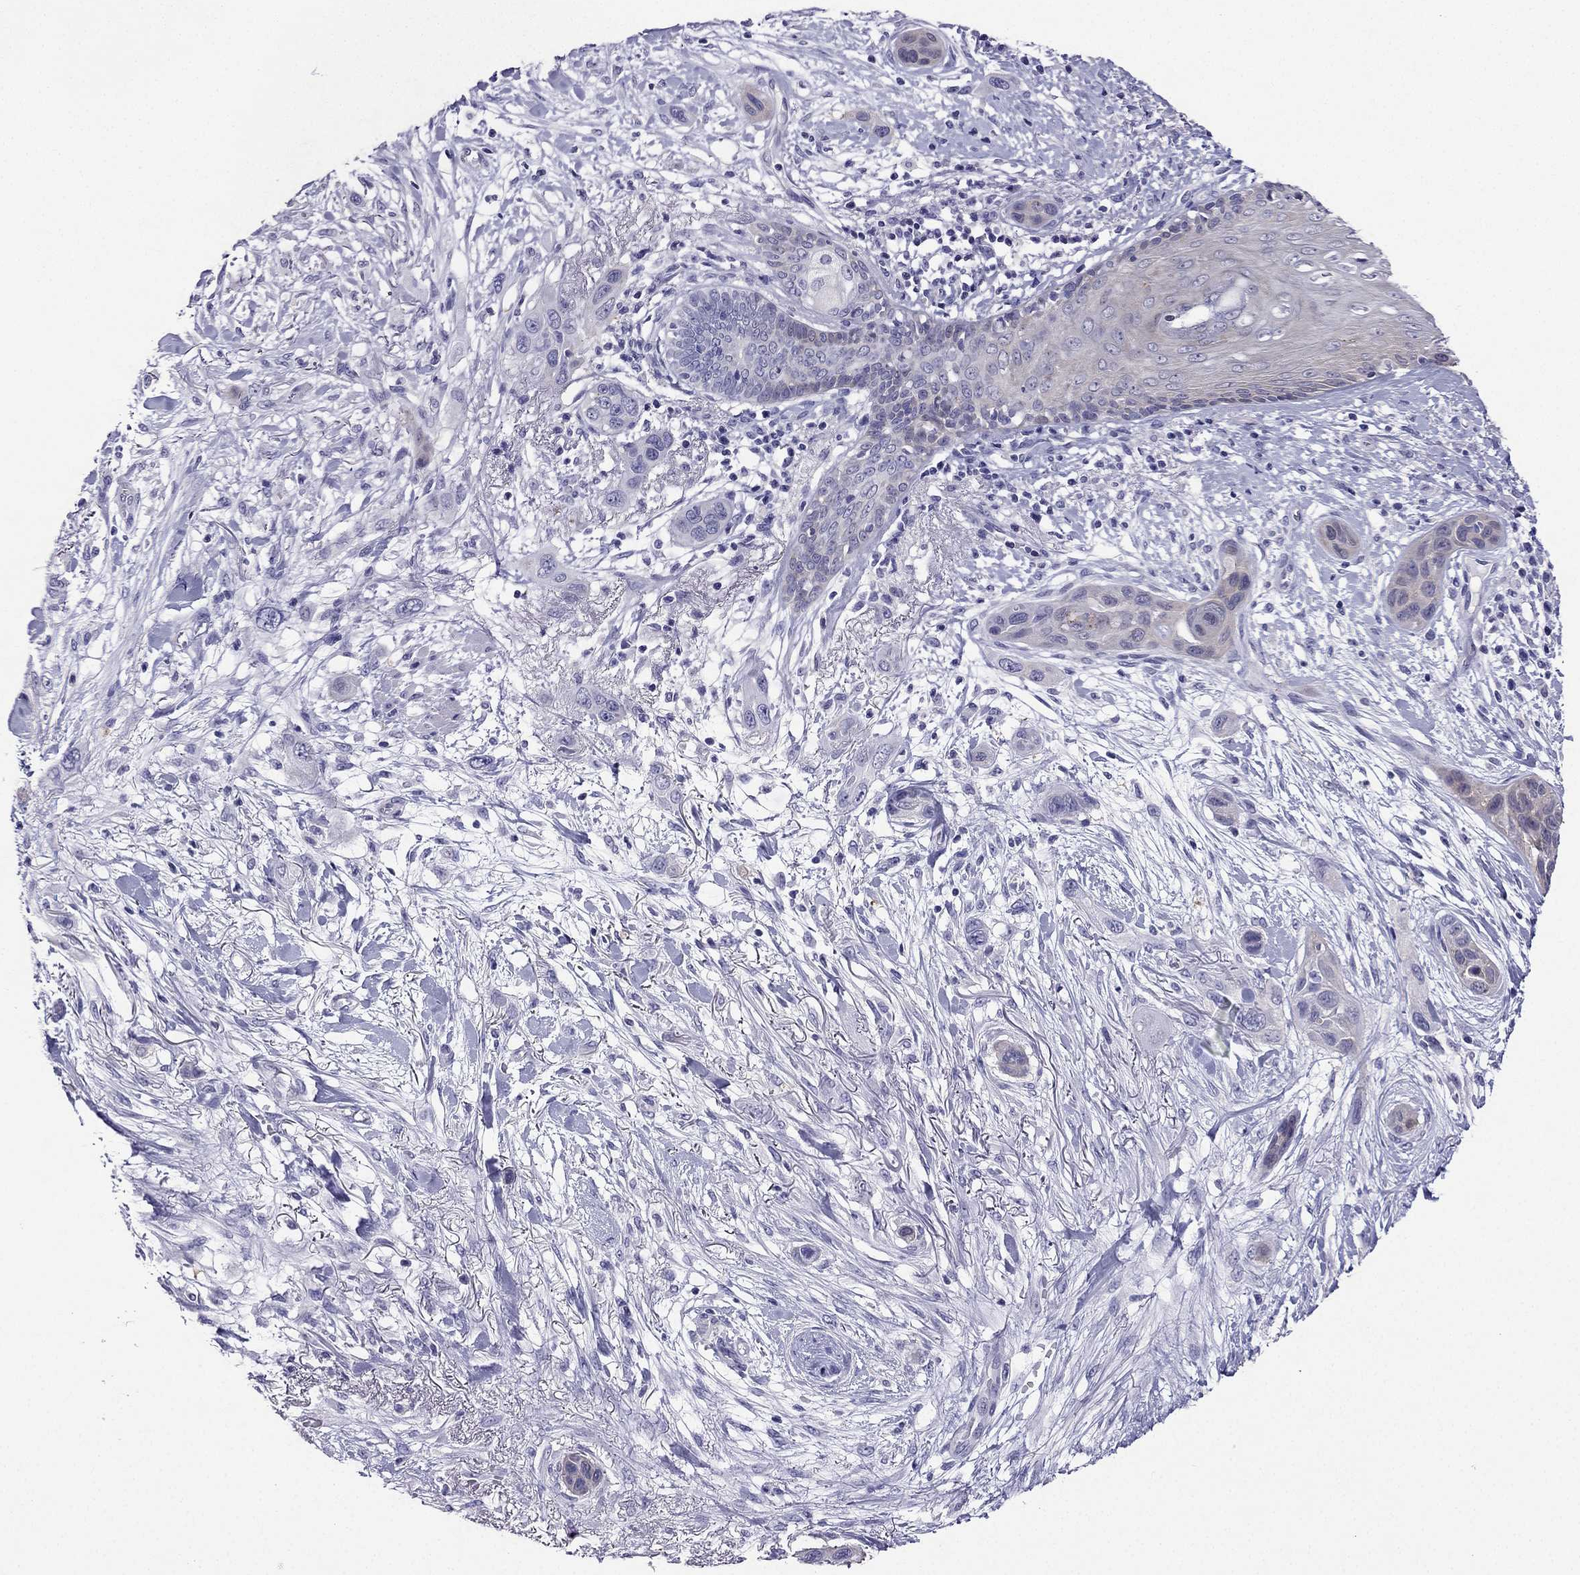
{"staining": {"intensity": "negative", "quantity": "none", "location": "none"}, "tissue": "skin cancer", "cell_type": "Tumor cells", "image_type": "cancer", "snomed": [{"axis": "morphology", "description": "Squamous cell carcinoma, NOS"}, {"axis": "topography", "description": "Skin"}], "caption": "There is no significant positivity in tumor cells of skin cancer. (DAB (3,3'-diaminobenzidine) IHC visualized using brightfield microscopy, high magnification).", "gene": "KCNJ10", "patient": {"sex": "male", "age": 79}}